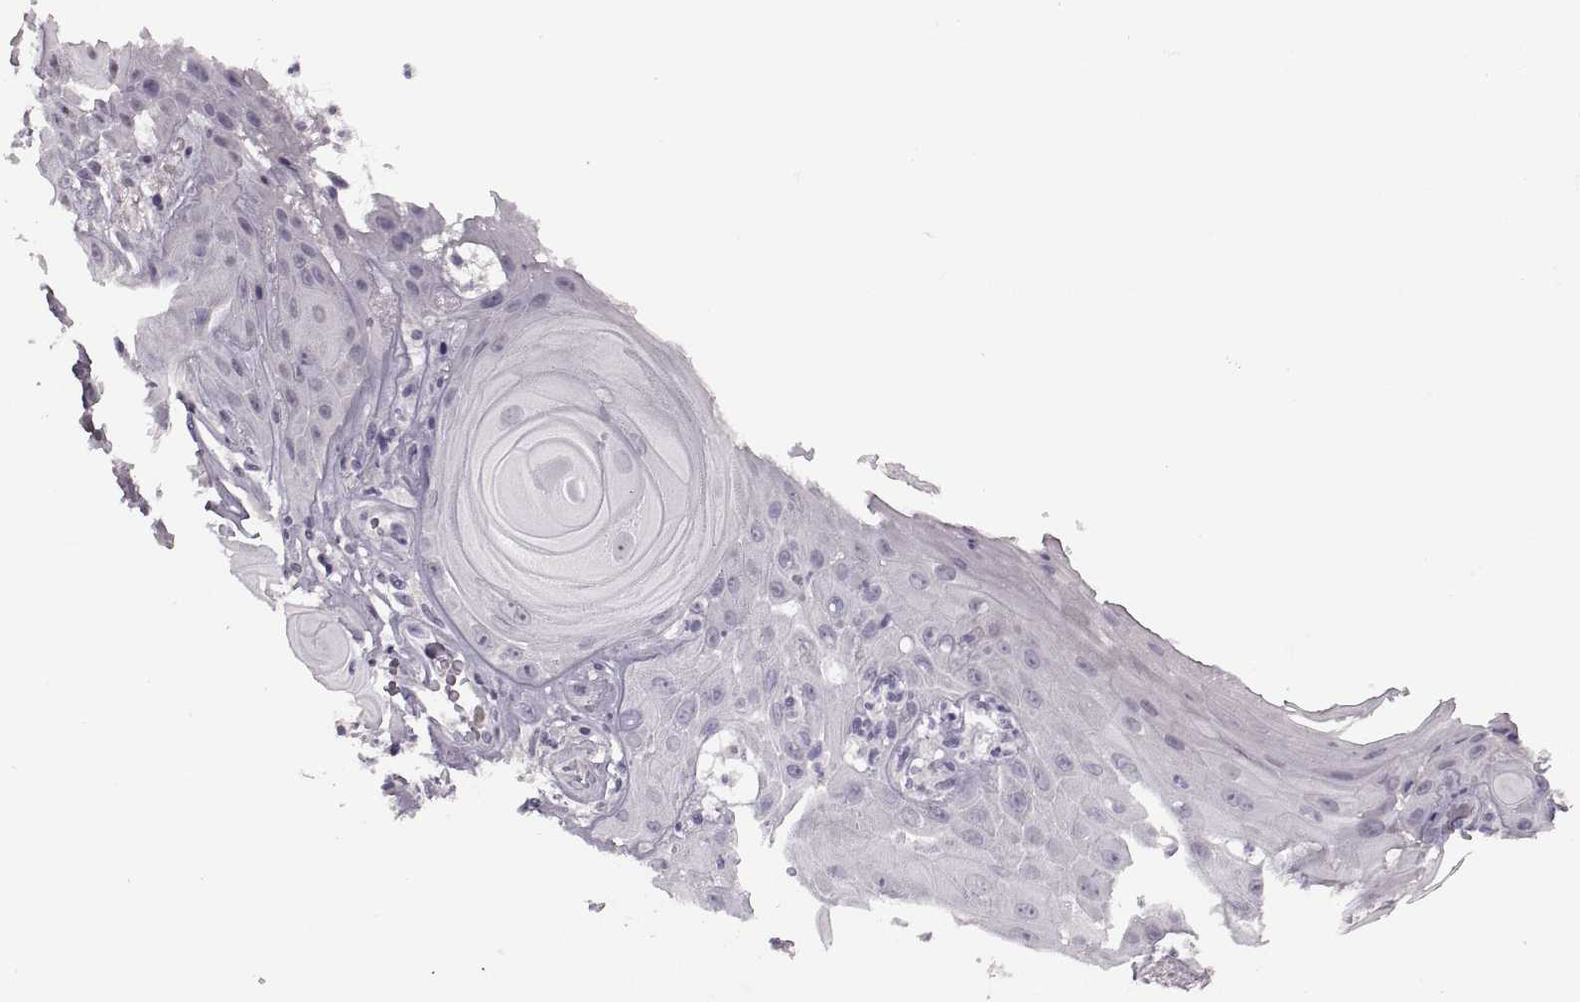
{"staining": {"intensity": "negative", "quantity": "none", "location": "none"}, "tissue": "skin cancer", "cell_type": "Tumor cells", "image_type": "cancer", "snomed": [{"axis": "morphology", "description": "Squamous cell carcinoma, NOS"}, {"axis": "topography", "description": "Skin"}], "caption": "The image reveals no significant expression in tumor cells of skin squamous cell carcinoma.", "gene": "PAGE5", "patient": {"sex": "male", "age": 62}}